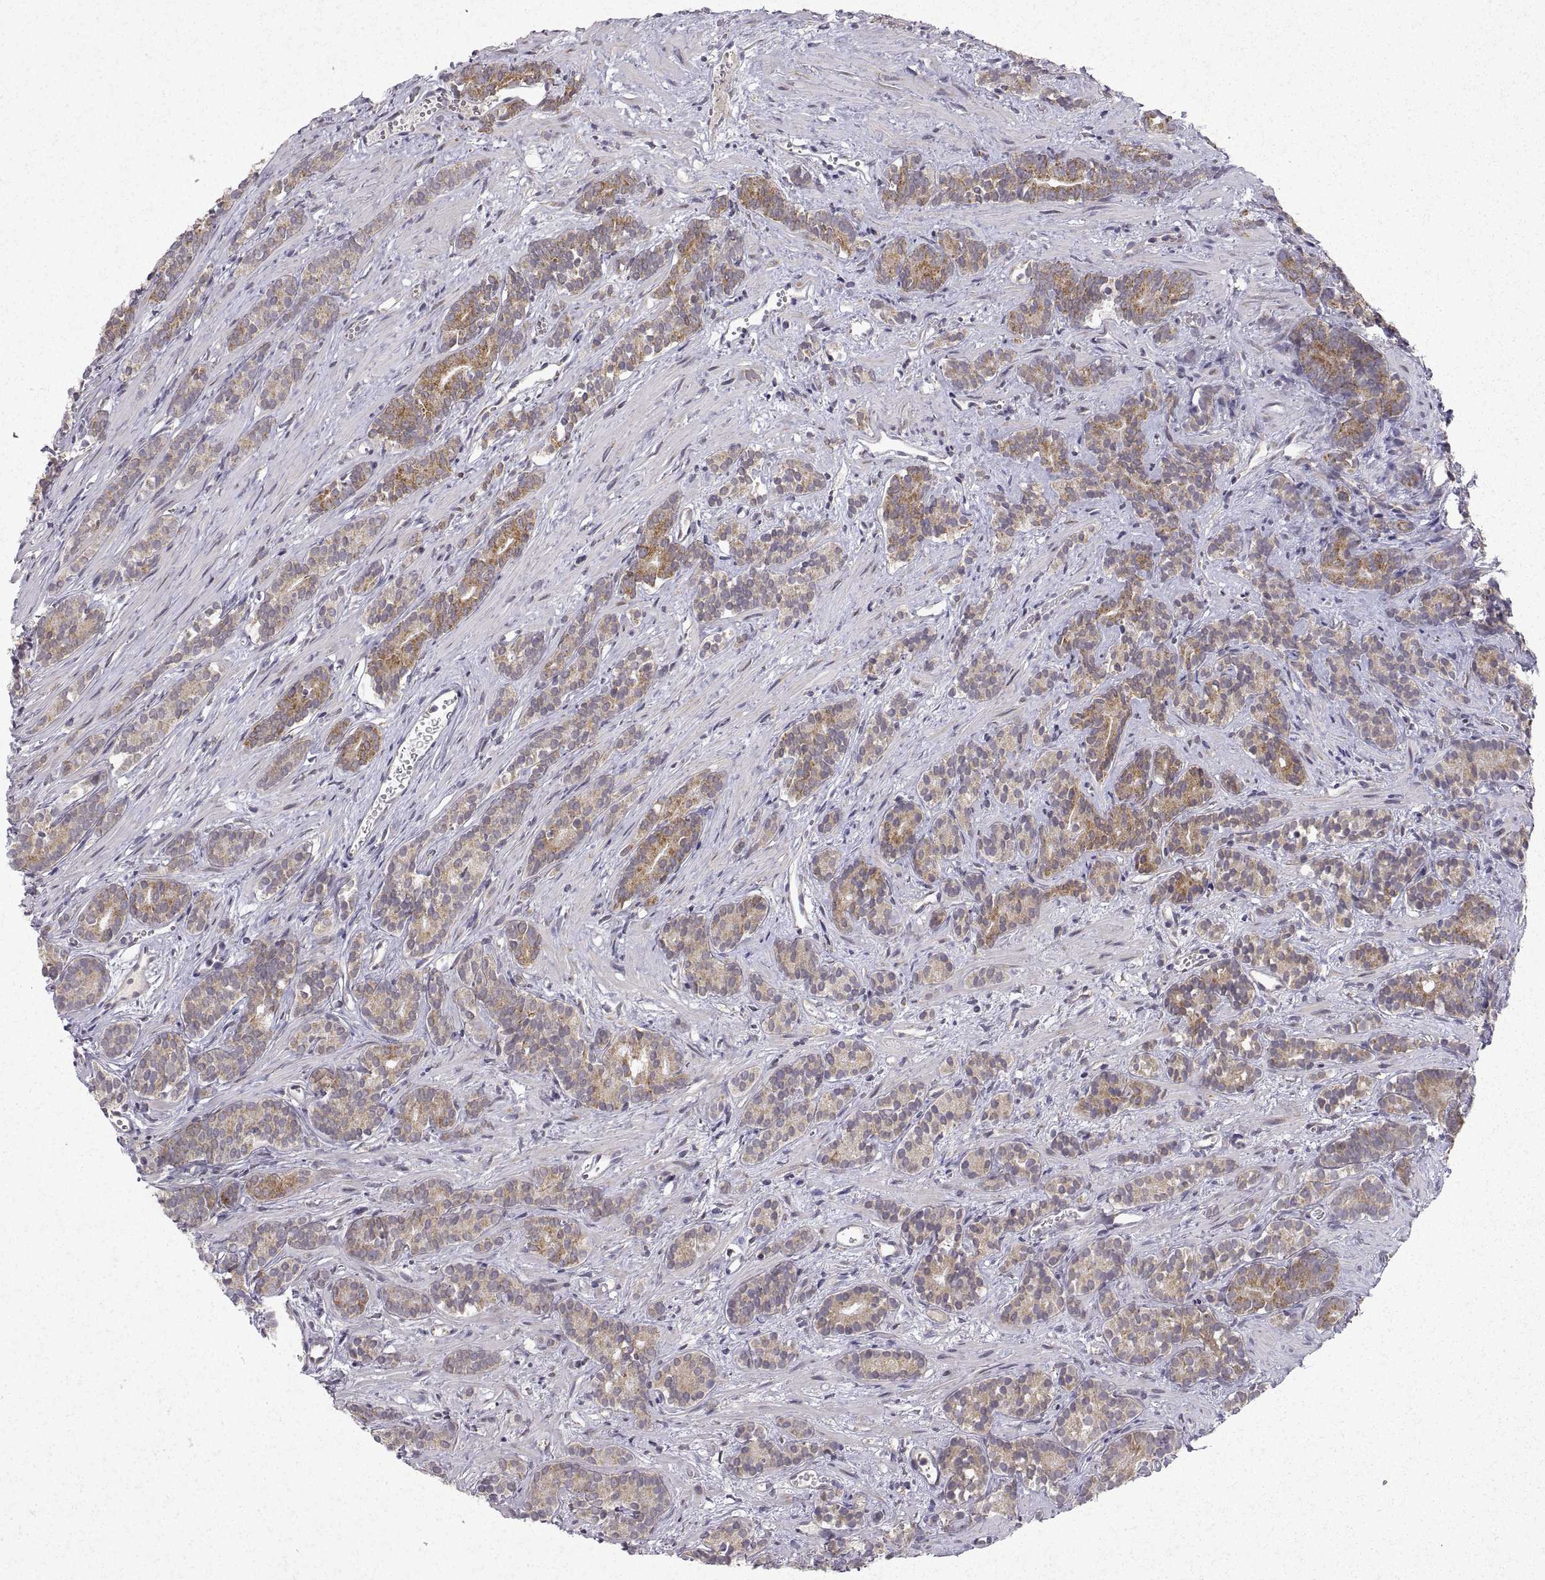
{"staining": {"intensity": "weak", "quantity": ">75%", "location": "cytoplasmic/membranous"}, "tissue": "prostate cancer", "cell_type": "Tumor cells", "image_type": "cancer", "snomed": [{"axis": "morphology", "description": "Adenocarcinoma, High grade"}, {"axis": "topography", "description": "Prostate"}], "caption": "A high-resolution histopathology image shows IHC staining of prostate high-grade adenocarcinoma, which shows weak cytoplasmic/membranous staining in approximately >75% of tumor cells.", "gene": "MANBAL", "patient": {"sex": "male", "age": 84}}